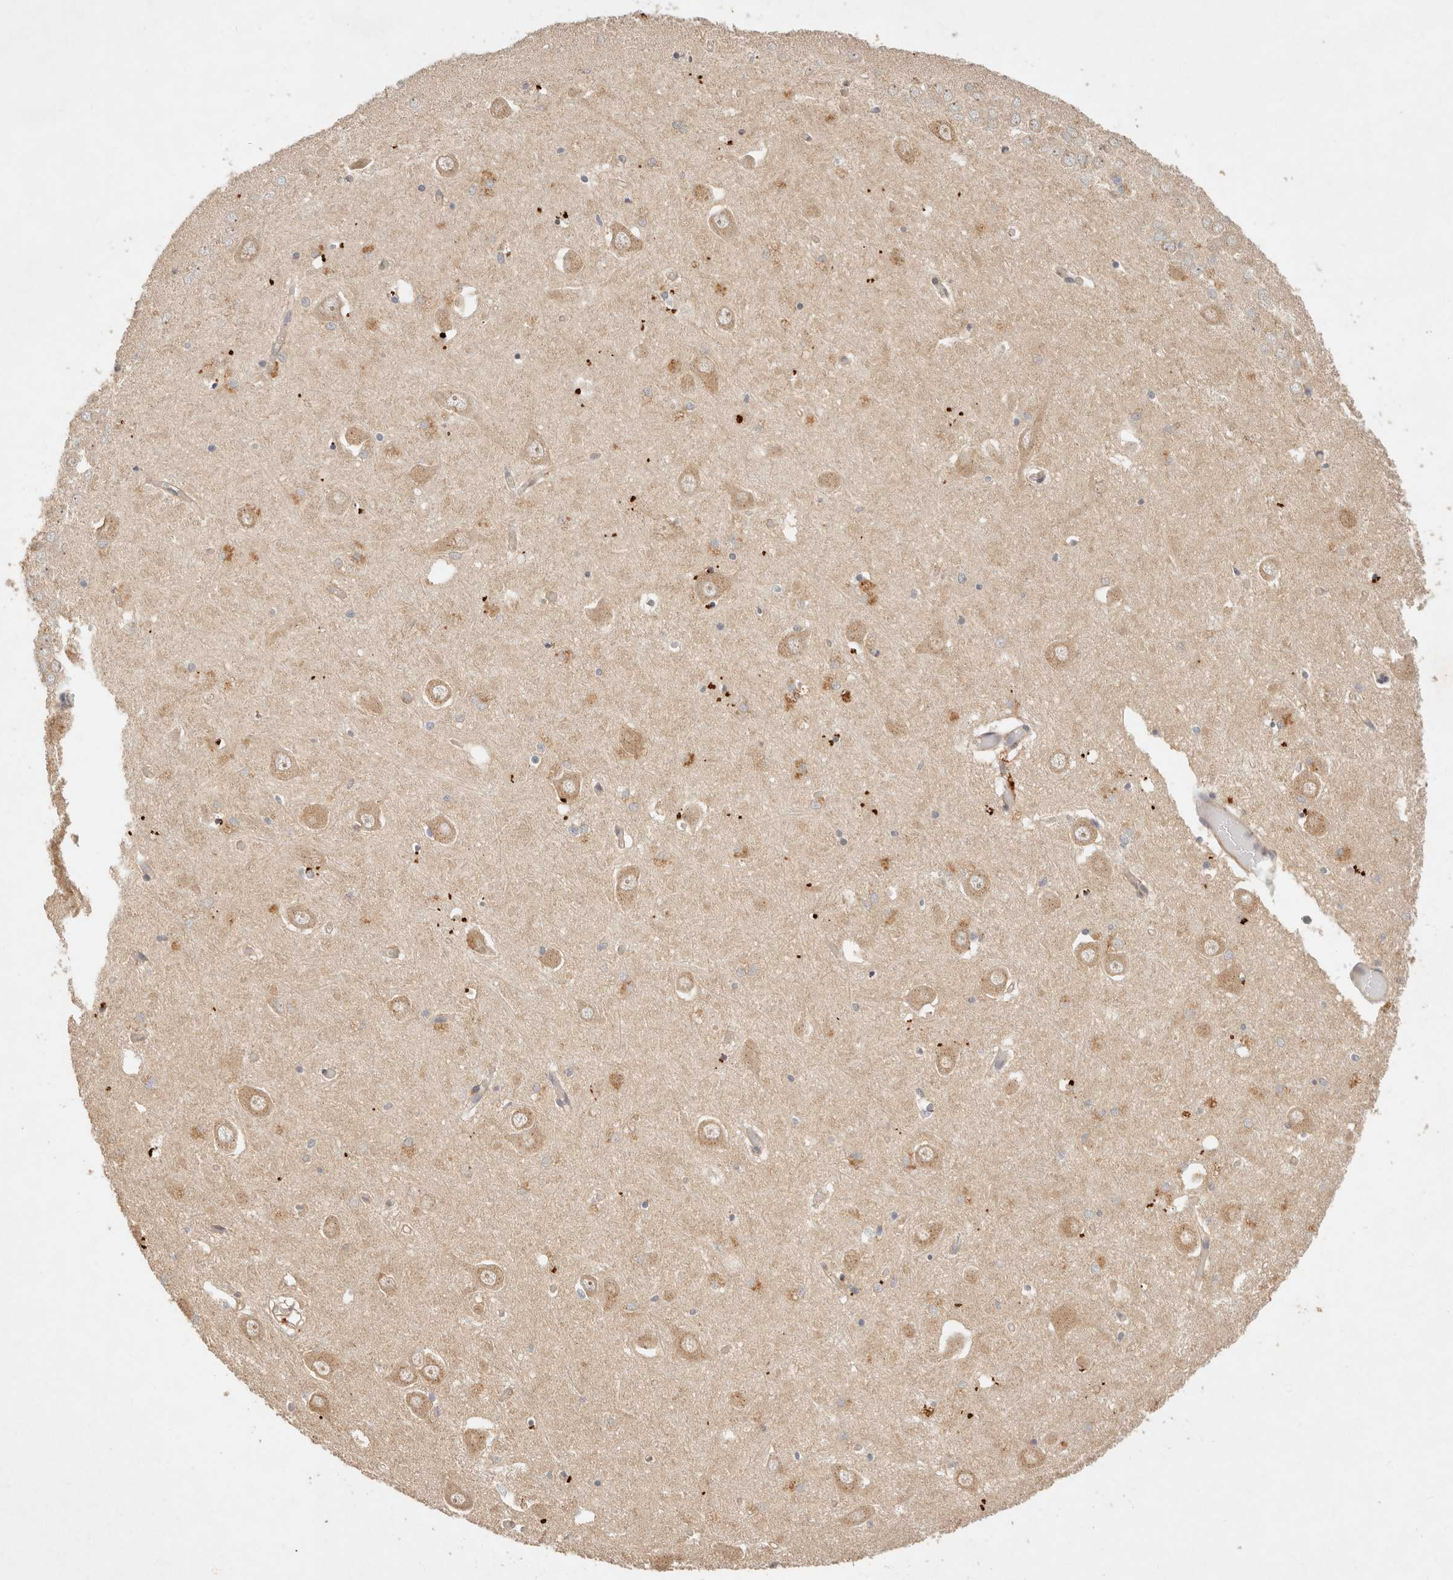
{"staining": {"intensity": "weak", "quantity": "<25%", "location": "cytoplasmic/membranous"}, "tissue": "hippocampus", "cell_type": "Glial cells", "image_type": "normal", "snomed": [{"axis": "morphology", "description": "Normal tissue, NOS"}, {"axis": "topography", "description": "Hippocampus"}], "caption": "Protein analysis of normal hippocampus exhibits no significant expression in glial cells.", "gene": "HECTD3", "patient": {"sex": "male", "age": 70}}